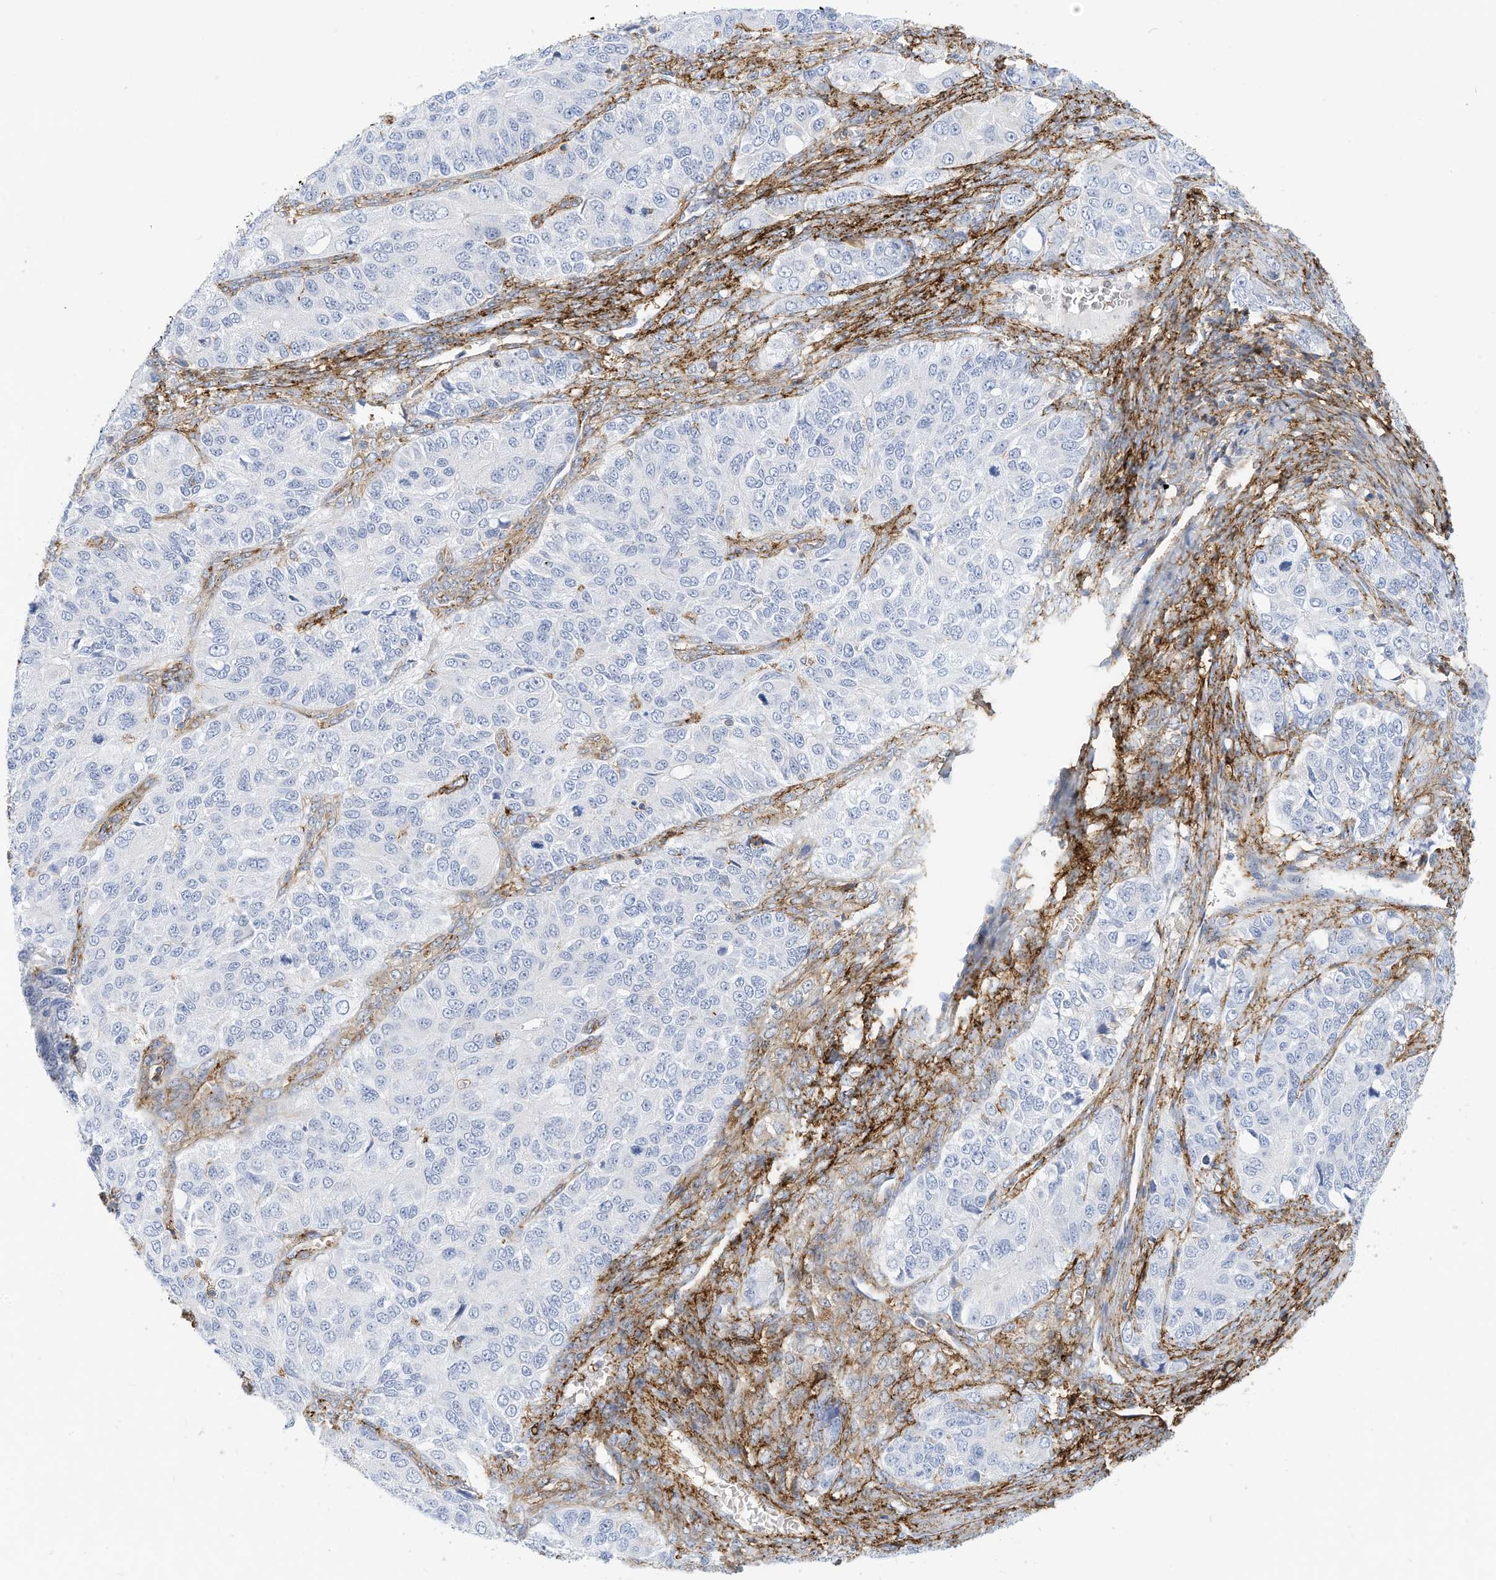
{"staining": {"intensity": "negative", "quantity": "none", "location": "none"}, "tissue": "ovarian cancer", "cell_type": "Tumor cells", "image_type": "cancer", "snomed": [{"axis": "morphology", "description": "Carcinoma, endometroid"}, {"axis": "topography", "description": "Ovary"}], "caption": "Tumor cells show no significant protein expression in ovarian cancer.", "gene": "TXNDC9", "patient": {"sex": "female", "age": 51}}